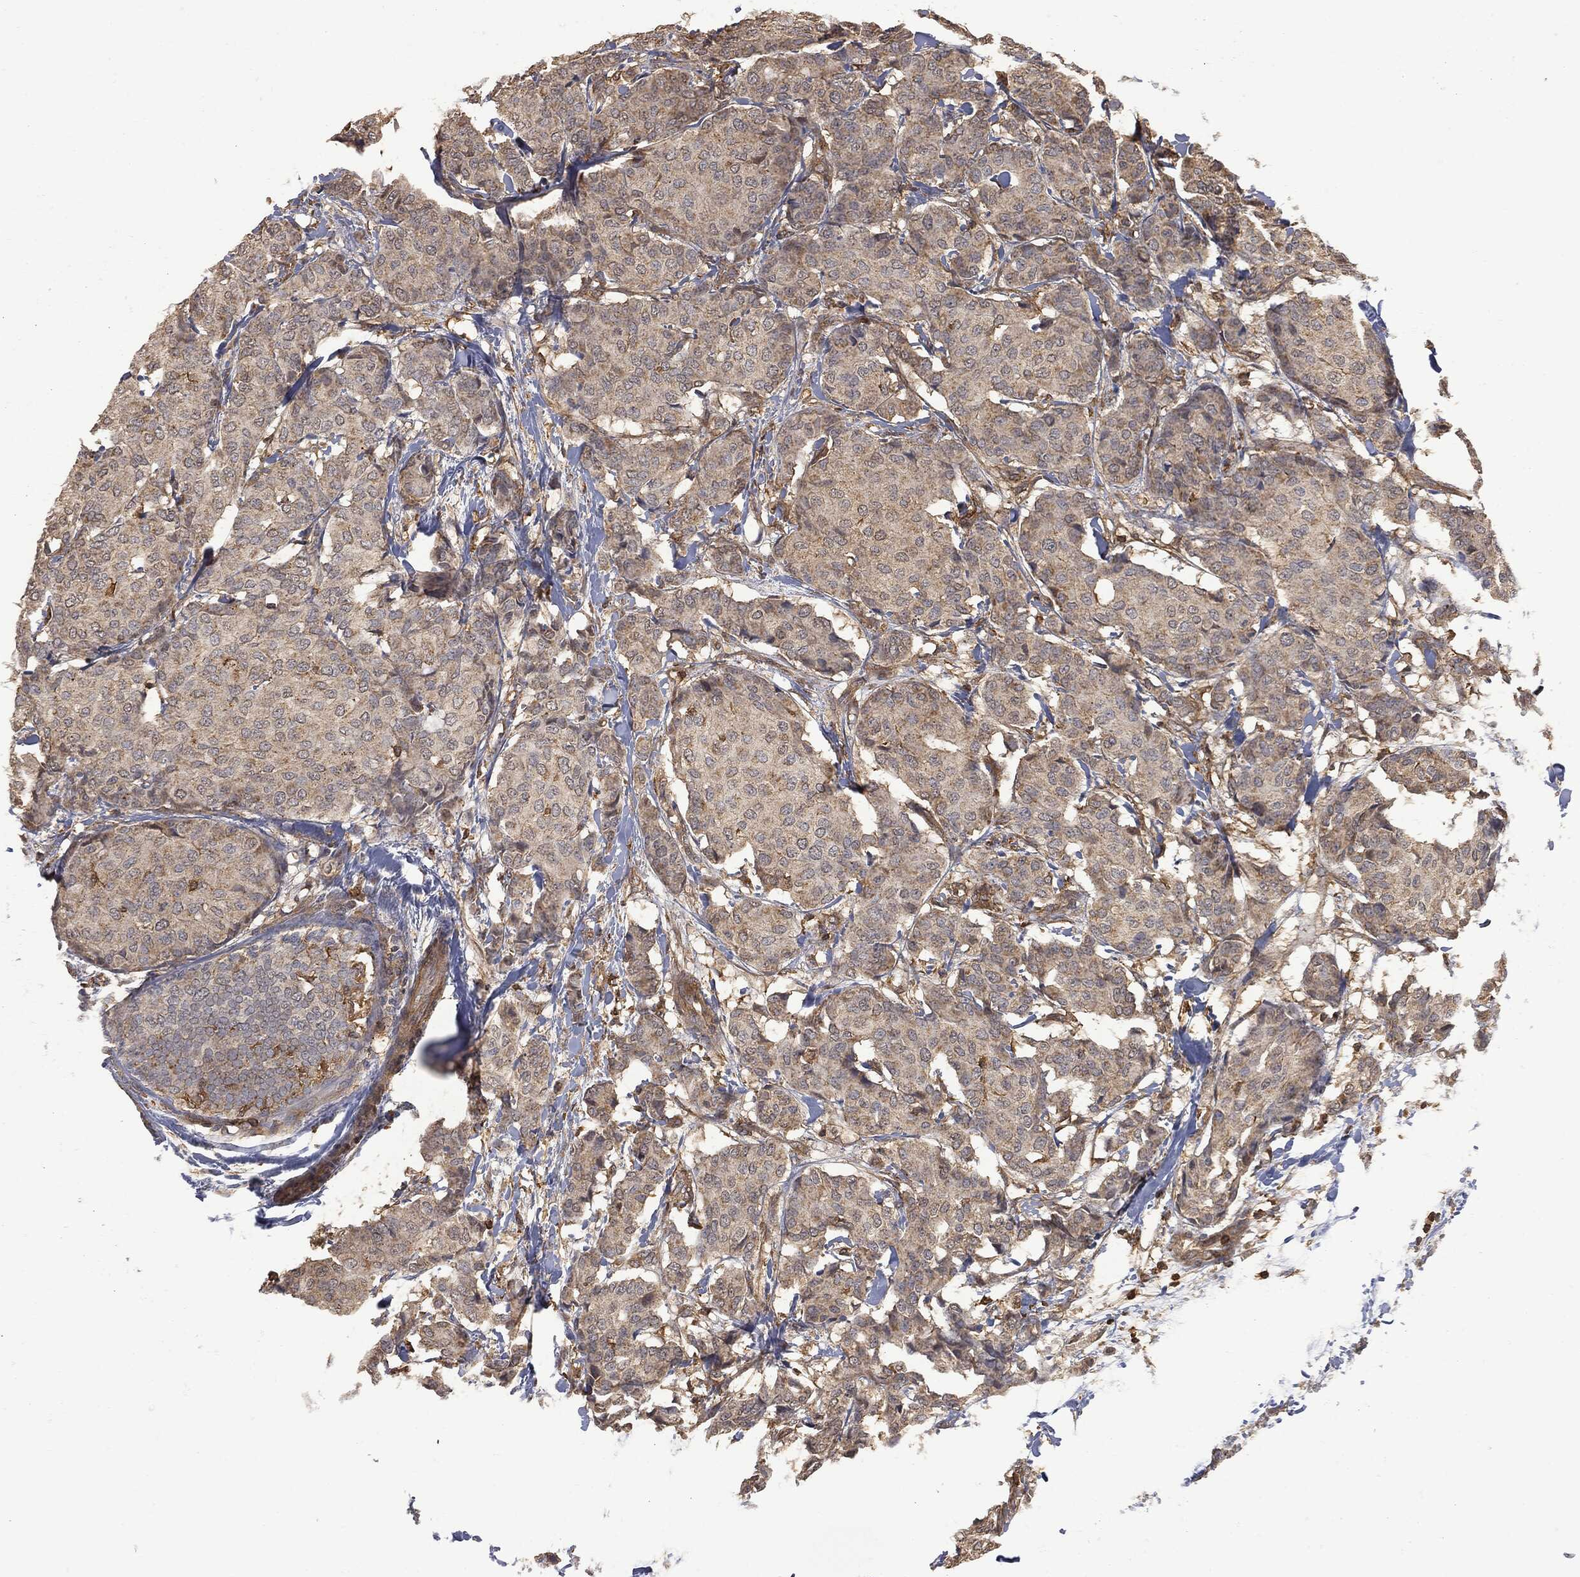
{"staining": {"intensity": "moderate", "quantity": "25%-75%", "location": "cytoplasmic/membranous"}, "tissue": "breast cancer", "cell_type": "Tumor cells", "image_type": "cancer", "snomed": [{"axis": "morphology", "description": "Duct carcinoma"}, {"axis": "topography", "description": "Breast"}], "caption": "Tumor cells show moderate cytoplasmic/membranous positivity in about 25%-75% of cells in breast cancer.", "gene": "PSMB10", "patient": {"sex": "female", "age": 75}}